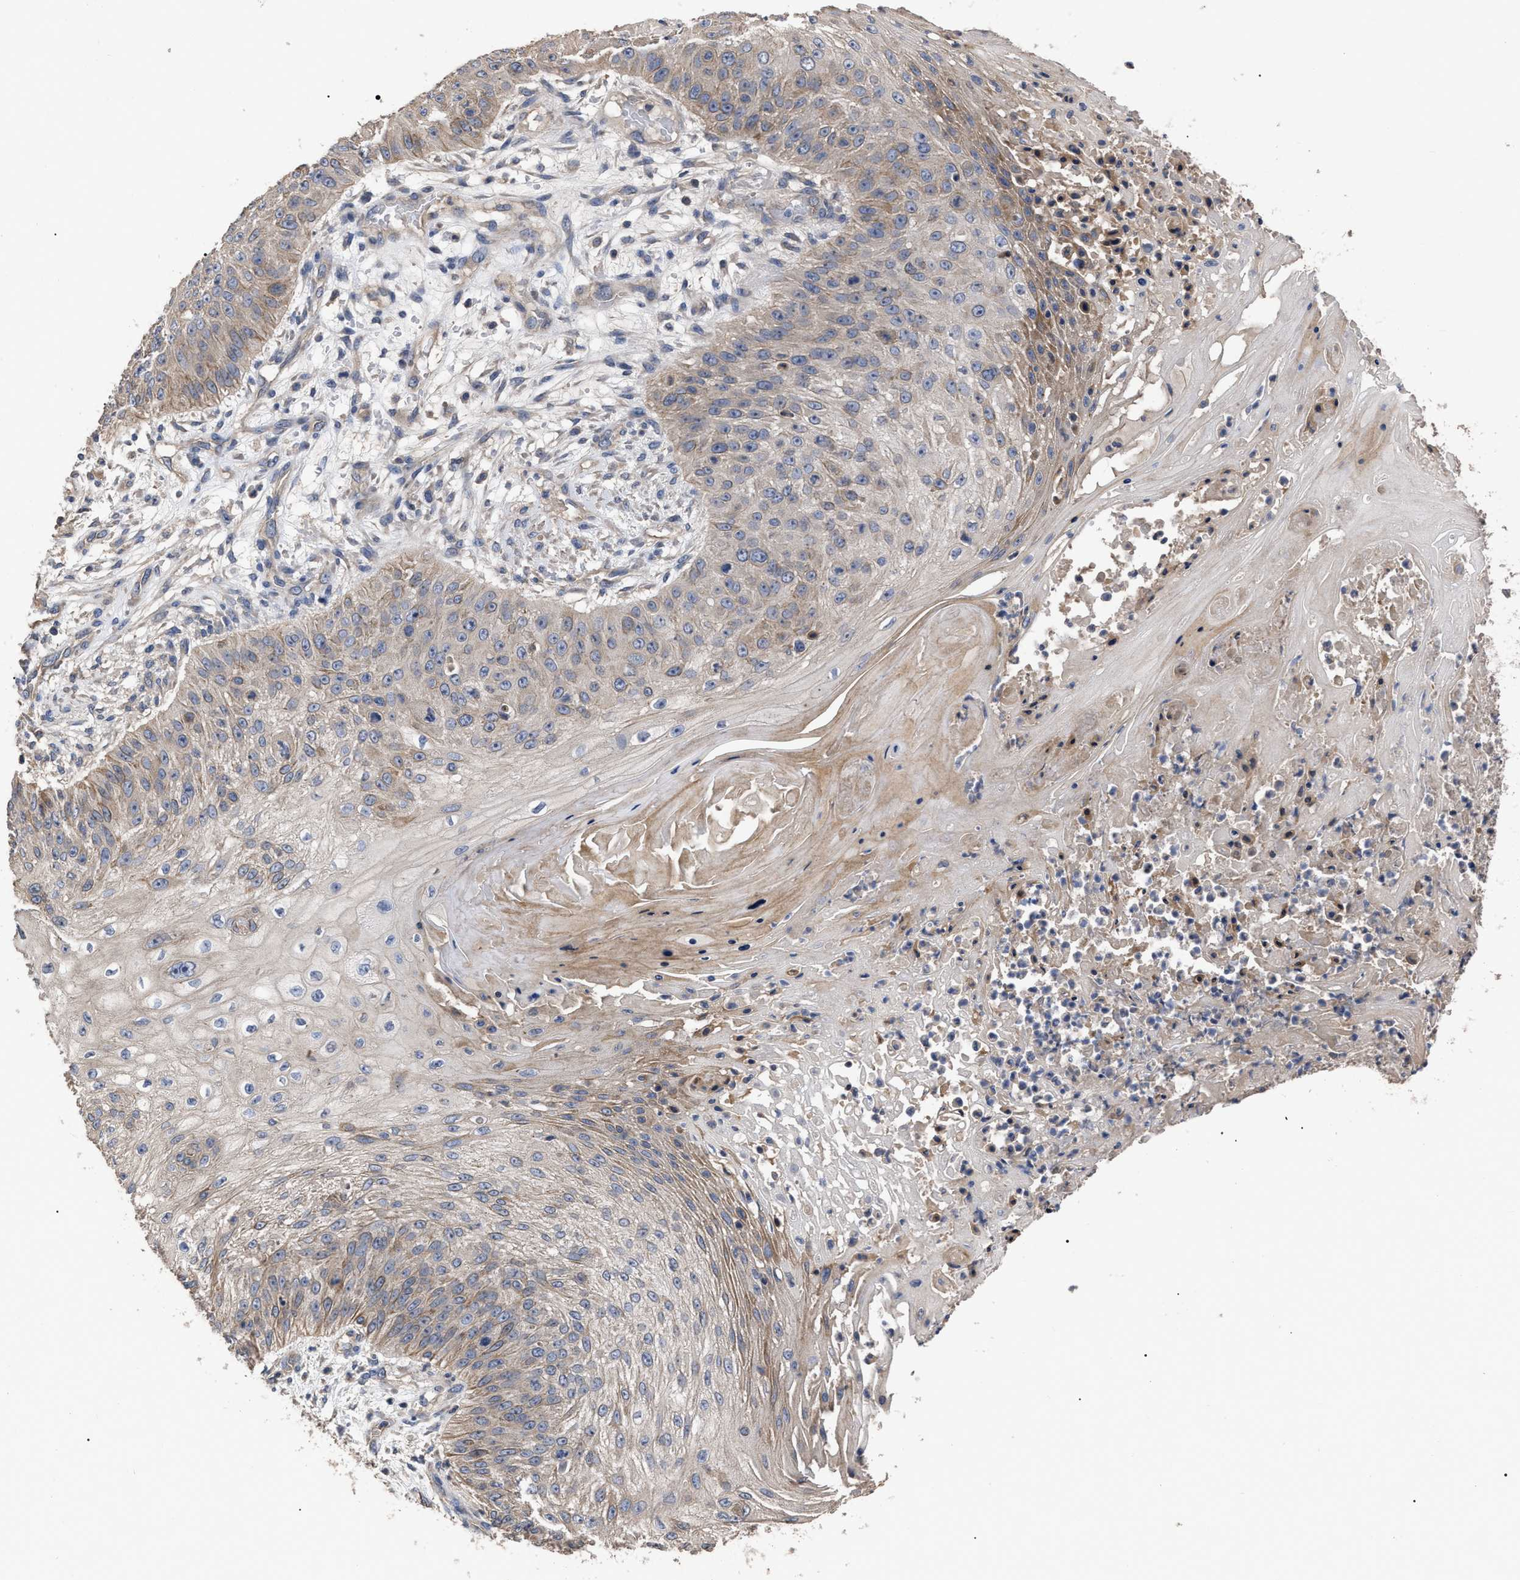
{"staining": {"intensity": "weak", "quantity": "25%-75%", "location": "cytoplasmic/membranous"}, "tissue": "skin cancer", "cell_type": "Tumor cells", "image_type": "cancer", "snomed": [{"axis": "morphology", "description": "Squamous cell carcinoma, NOS"}, {"axis": "topography", "description": "Skin"}], "caption": "A low amount of weak cytoplasmic/membranous expression is seen in about 25%-75% of tumor cells in skin cancer tissue.", "gene": "BTN2A1", "patient": {"sex": "female", "age": 80}}